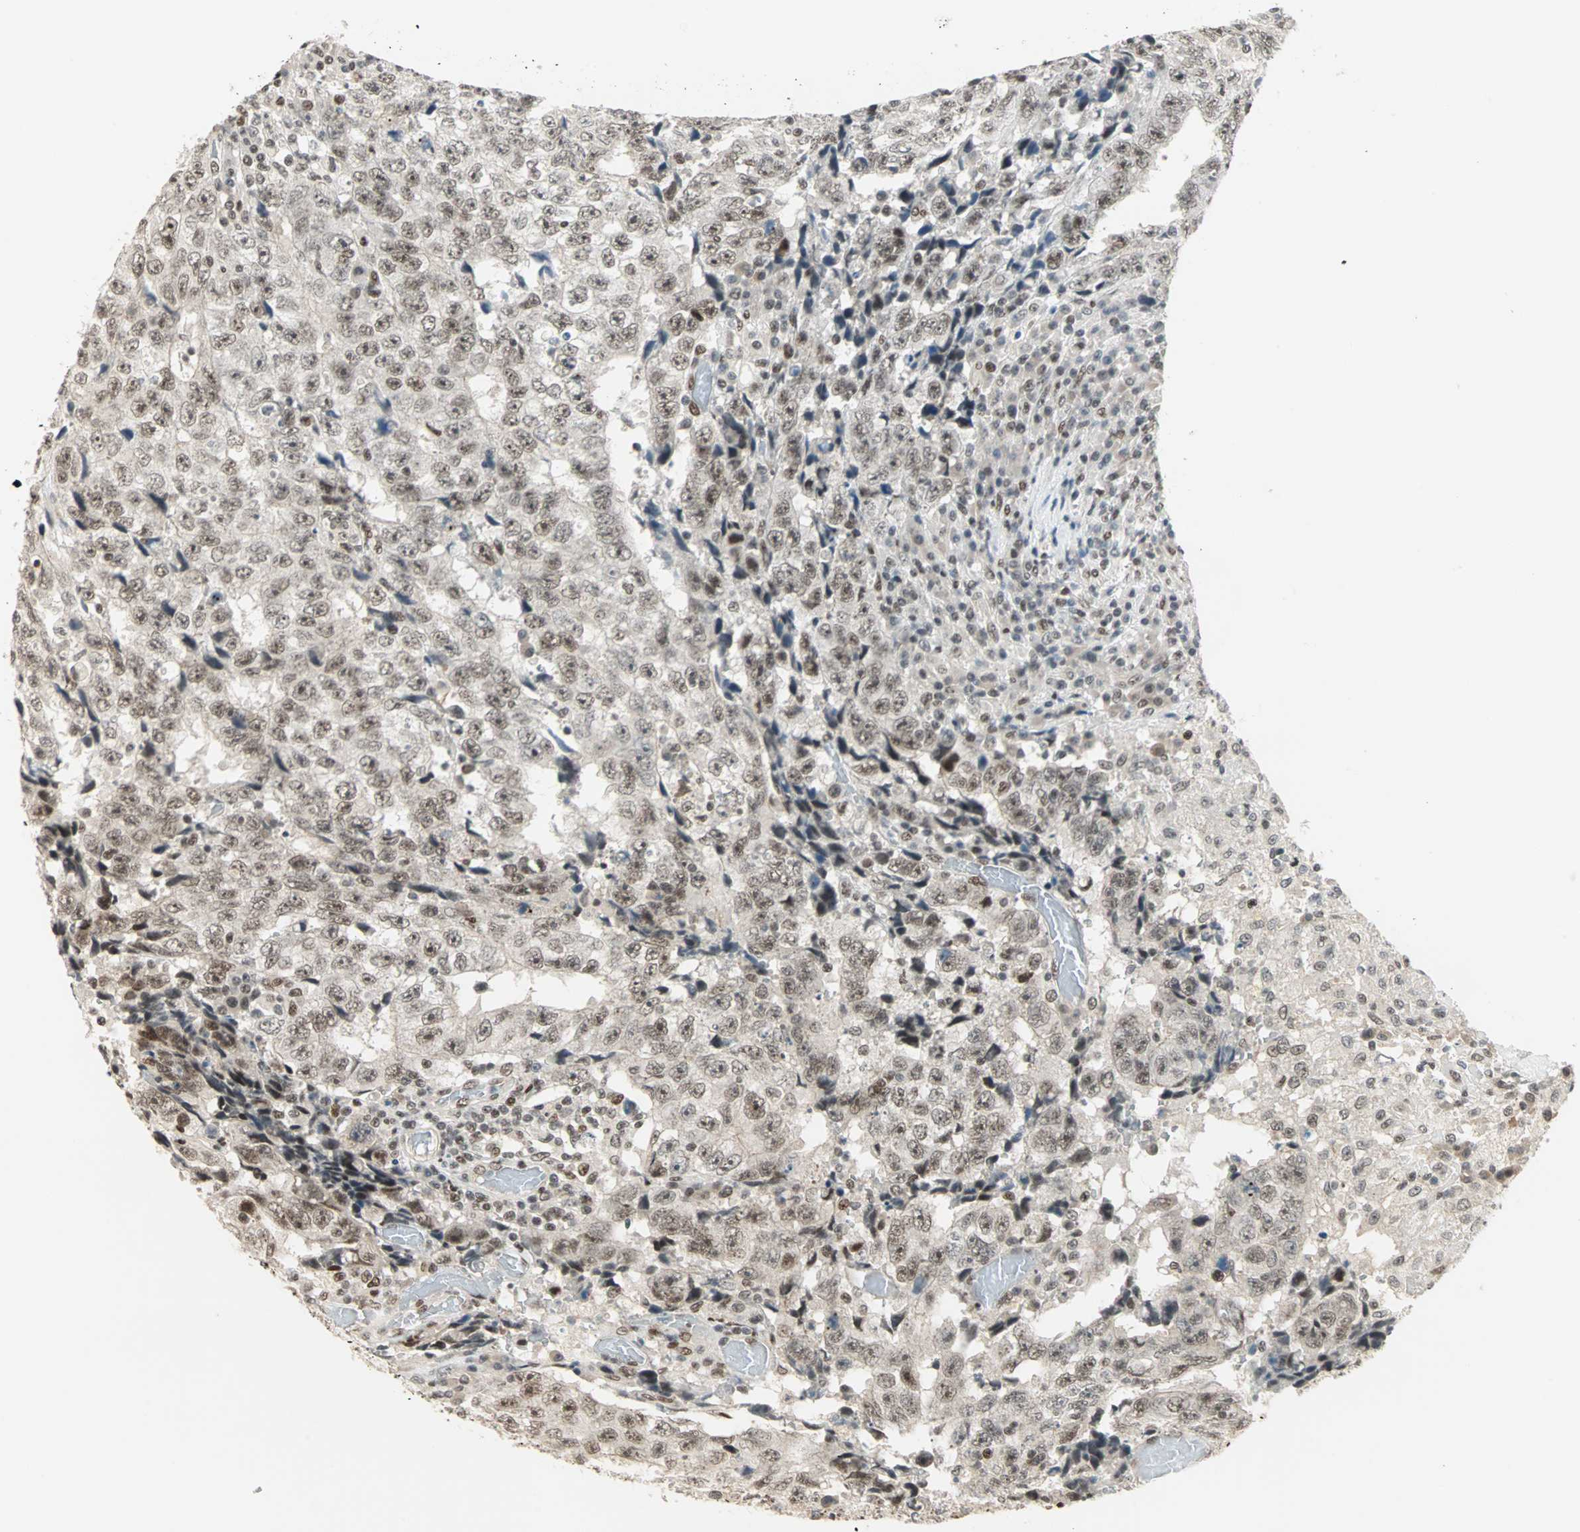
{"staining": {"intensity": "moderate", "quantity": ">75%", "location": "nuclear"}, "tissue": "testis cancer", "cell_type": "Tumor cells", "image_type": "cancer", "snomed": [{"axis": "morphology", "description": "Necrosis, NOS"}, {"axis": "morphology", "description": "Carcinoma, Embryonal, NOS"}, {"axis": "topography", "description": "Testis"}], "caption": "Immunohistochemical staining of embryonal carcinoma (testis) displays medium levels of moderate nuclear positivity in about >75% of tumor cells.", "gene": "BLM", "patient": {"sex": "male", "age": 19}}